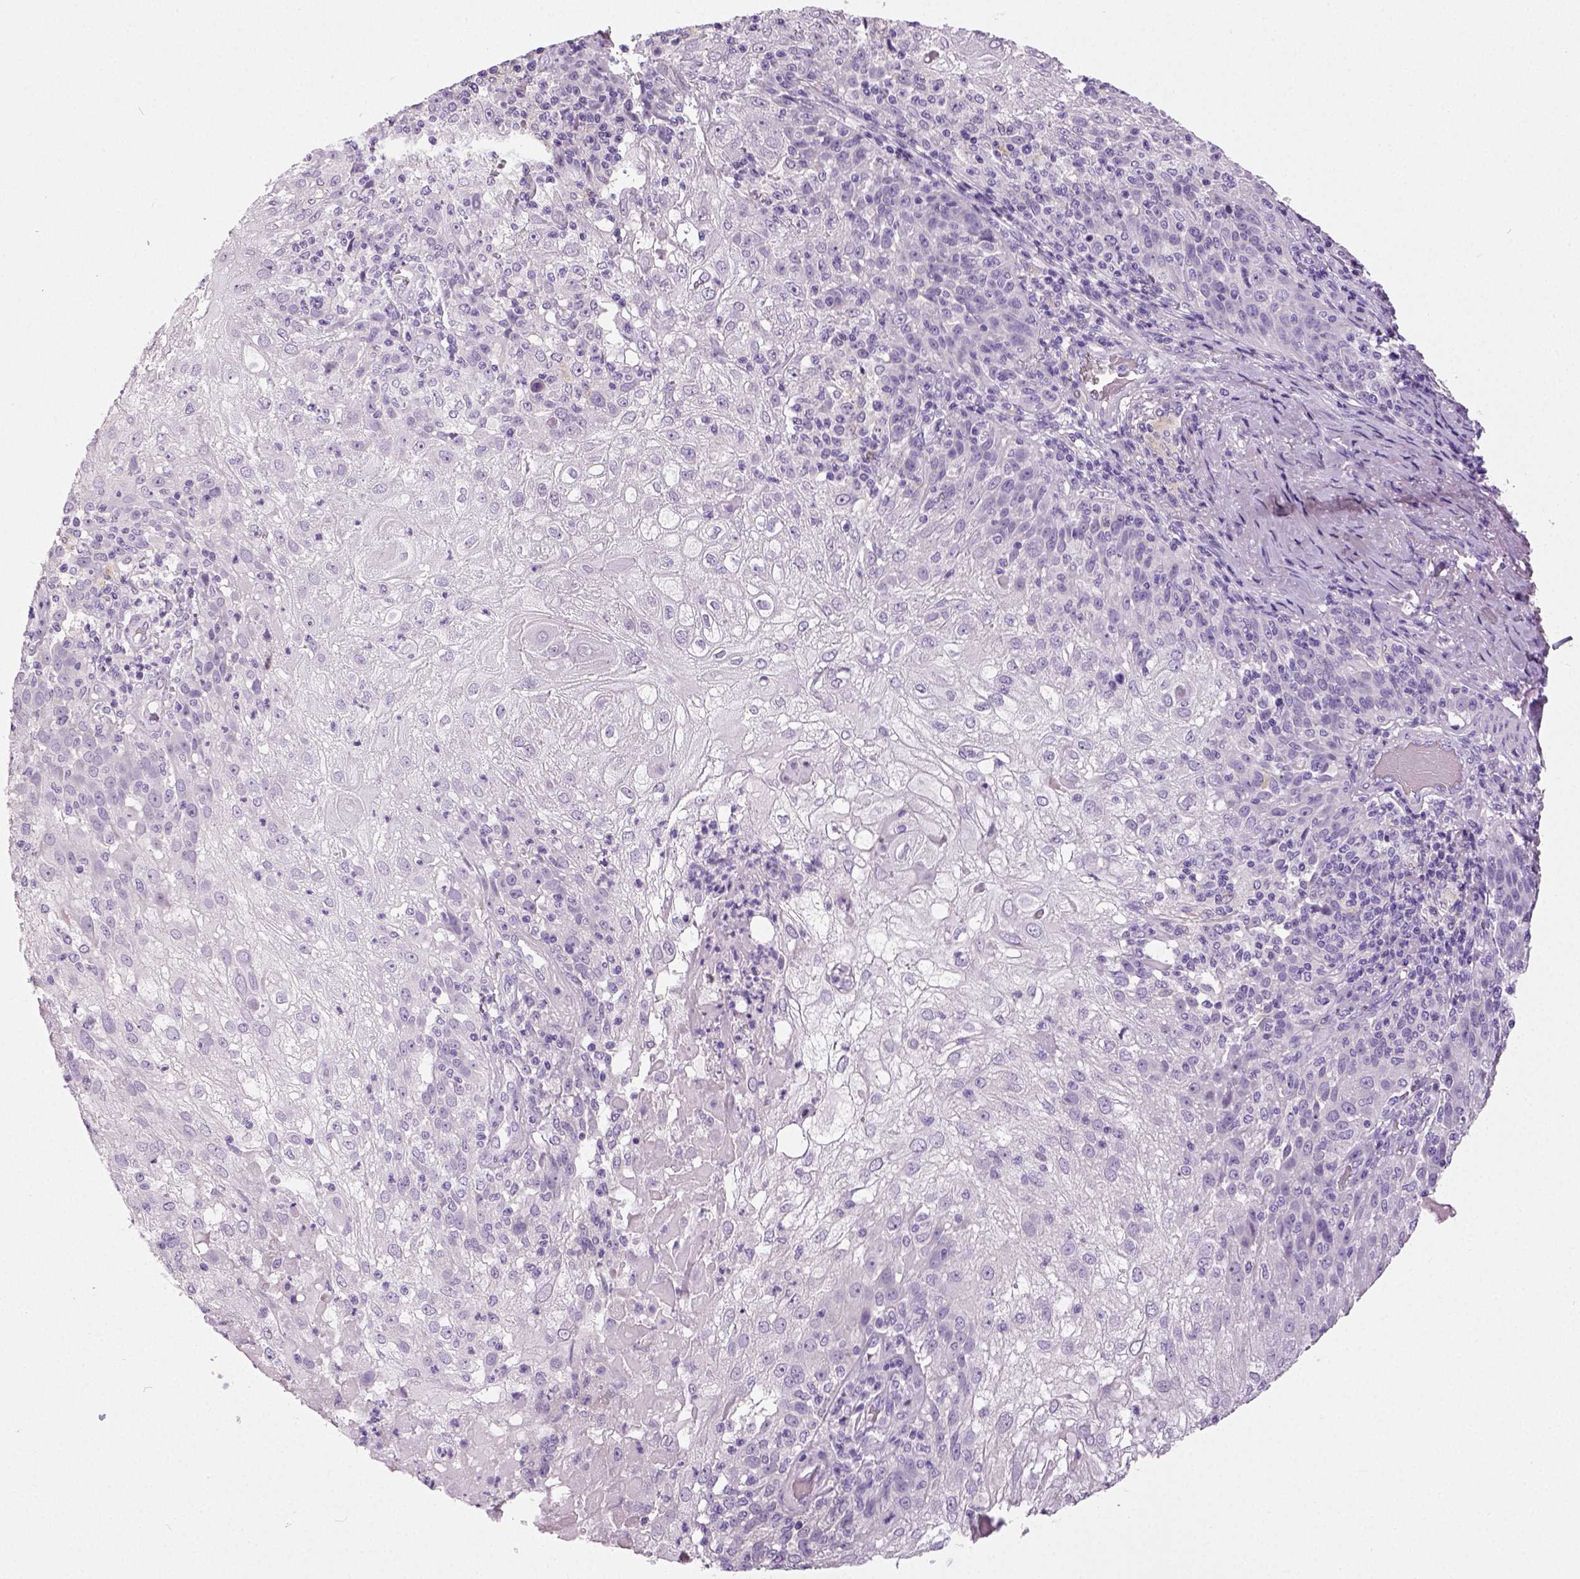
{"staining": {"intensity": "negative", "quantity": "none", "location": "none"}, "tissue": "skin cancer", "cell_type": "Tumor cells", "image_type": "cancer", "snomed": [{"axis": "morphology", "description": "Normal tissue, NOS"}, {"axis": "morphology", "description": "Squamous cell carcinoma, NOS"}, {"axis": "topography", "description": "Skin"}], "caption": "Tumor cells are negative for protein expression in human skin squamous cell carcinoma.", "gene": "NECAB2", "patient": {"sex": "female", "age": 83}}